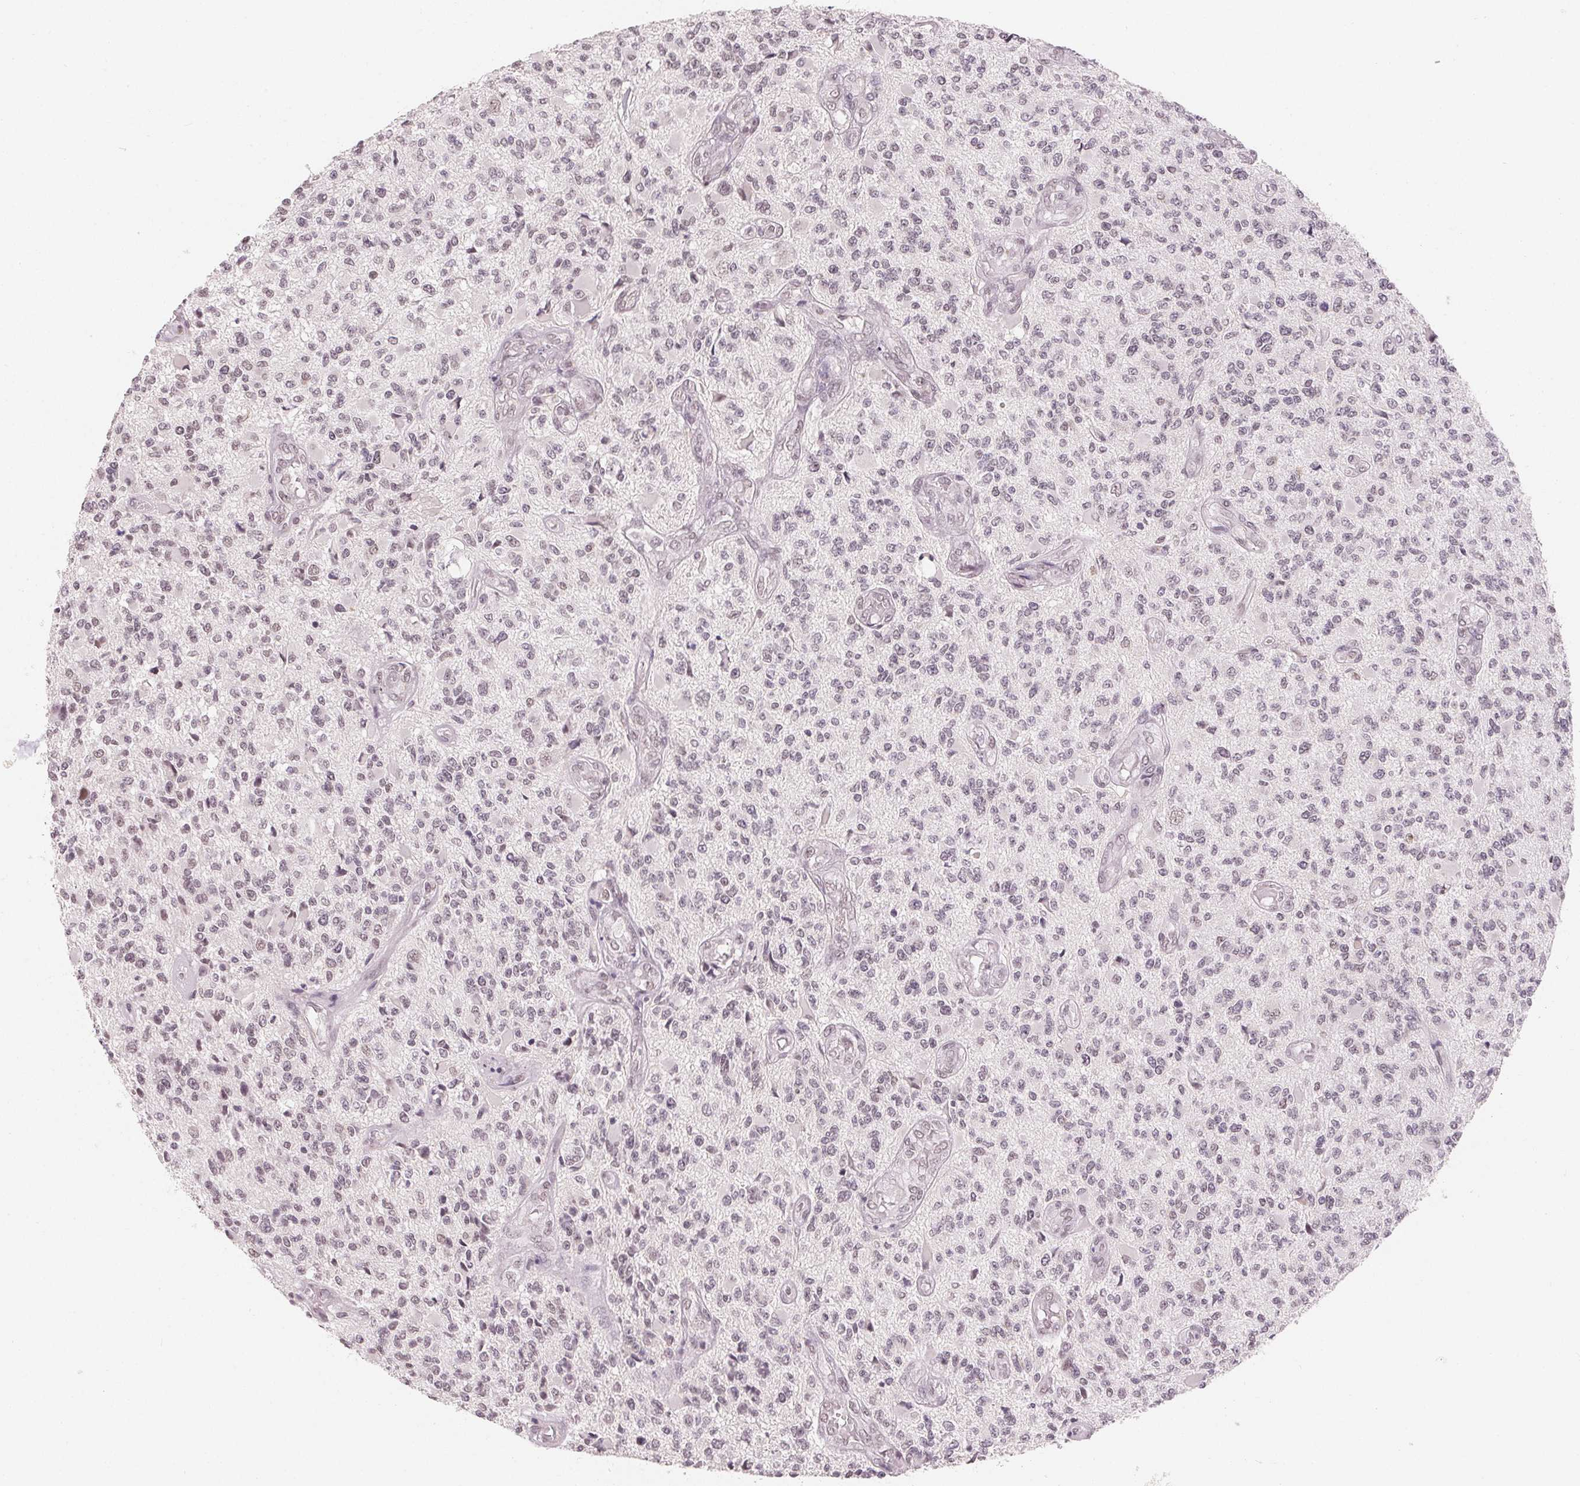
{"staining": {"intensity": "weak", "quantity": "<25%", "location": "nuclear"}, "tissue": "glioma", "cell_type": "Tumor cells", "image_type": "cancer", "snomed": [{"axis": "morphology", "description": "Glioma, malignant, High grade"}, {"axis": "topography", "description": "Brain"}], "caption": "A micrograph of malignant glioma (high-grade) stained for a protein displays no brown staining in tumor cells.", "gene": "NXF3", "patient": {"sex": "female", "age": 63}}